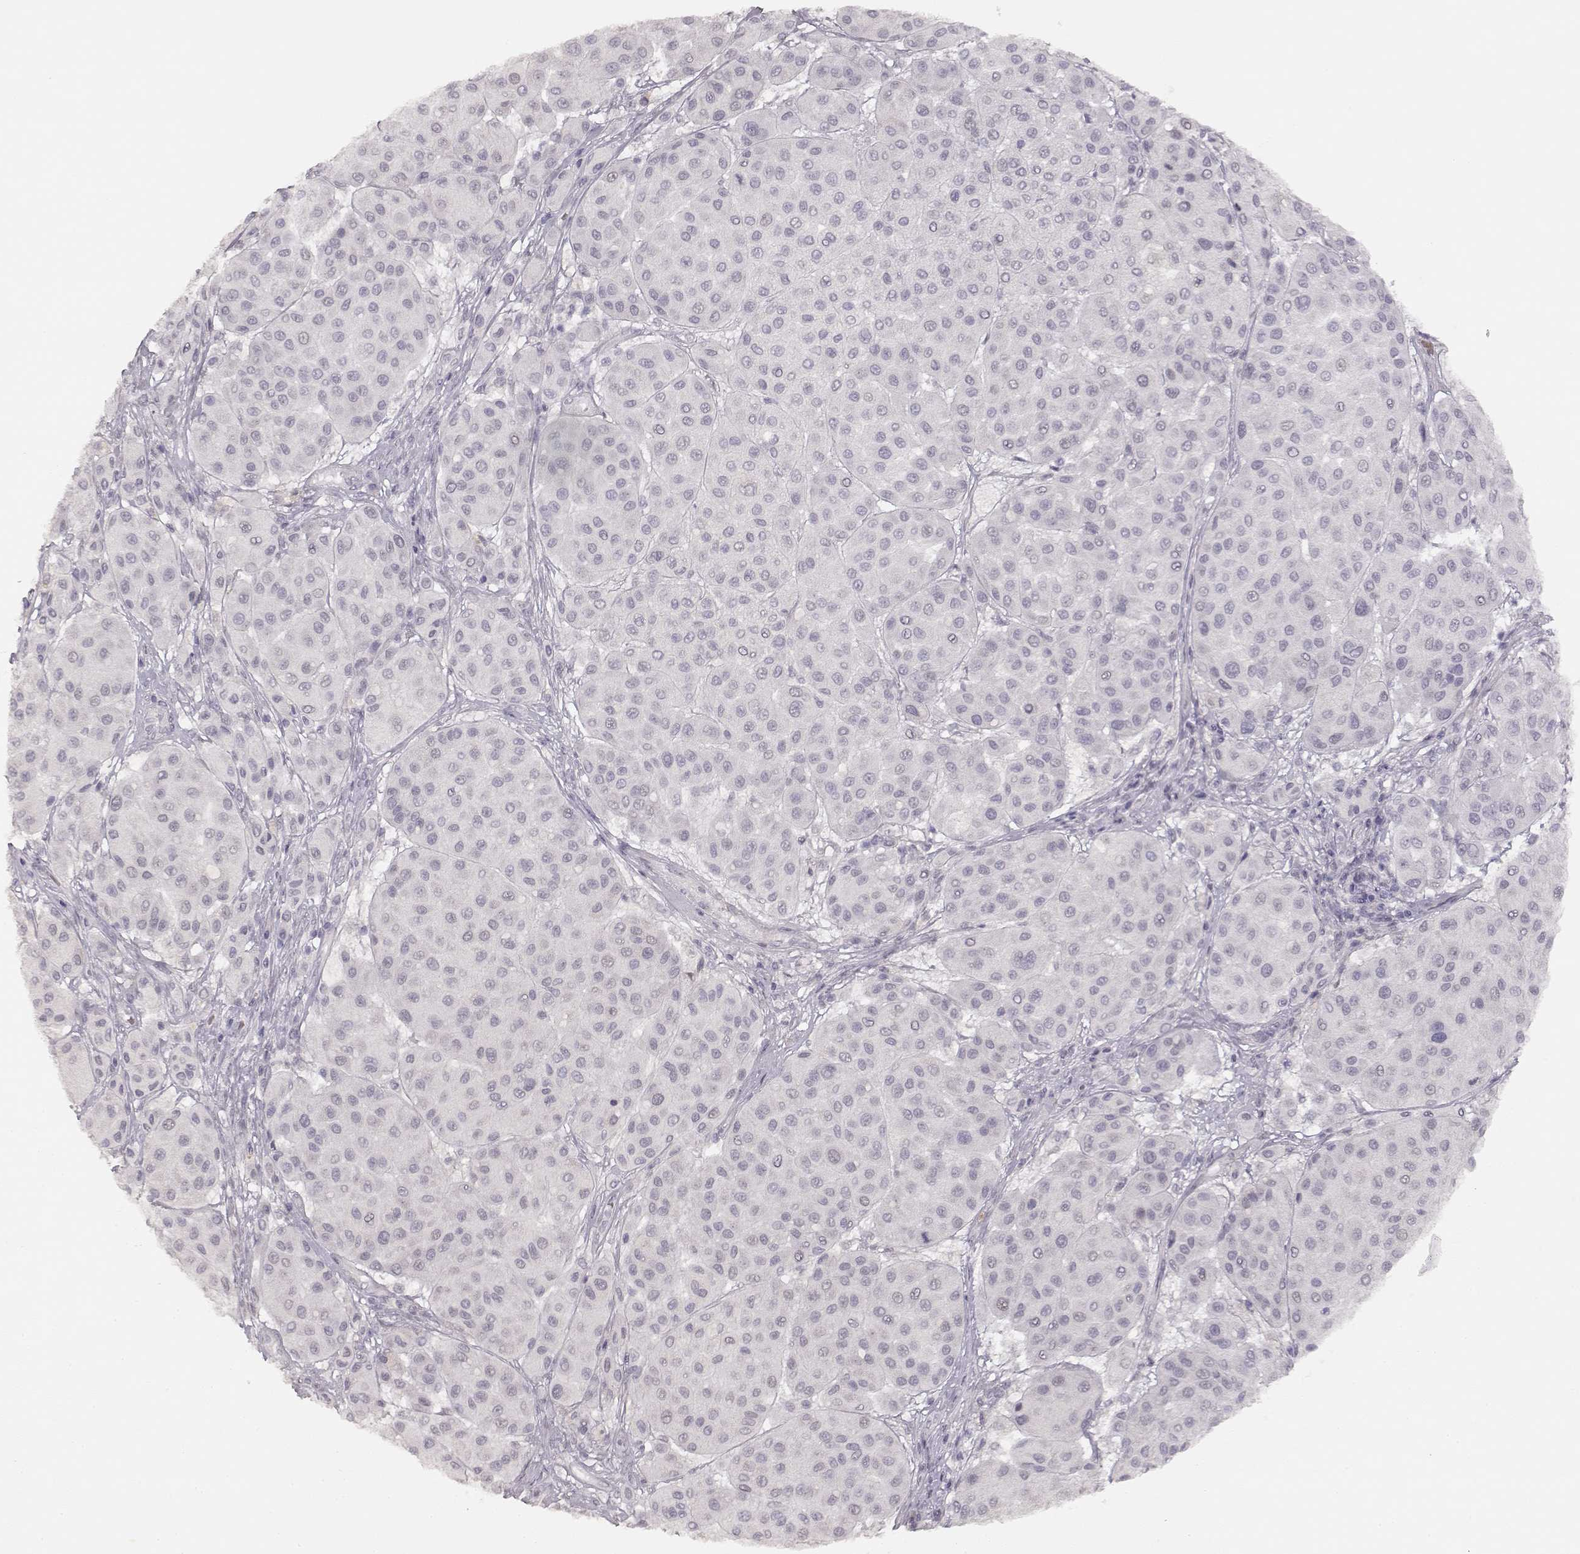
{"staining": {"intensity": "negative", "quantity": "none", "location": "none"}, "tissue": "melanoma", "cell_type": "Tumor cells", "image_type": "cancer", "snomed": [{"axis": "morphology", "description": "Malignant melanoma, Metastatic site"}, {"axis": "topography", "description": "Smooth muscle"}], "caption": "Photomicrograph shows no protein expression in tumor cells of melanoma tissue.", "gene": "LAMC2", "patient": {"sex": "male", "age": 41}}